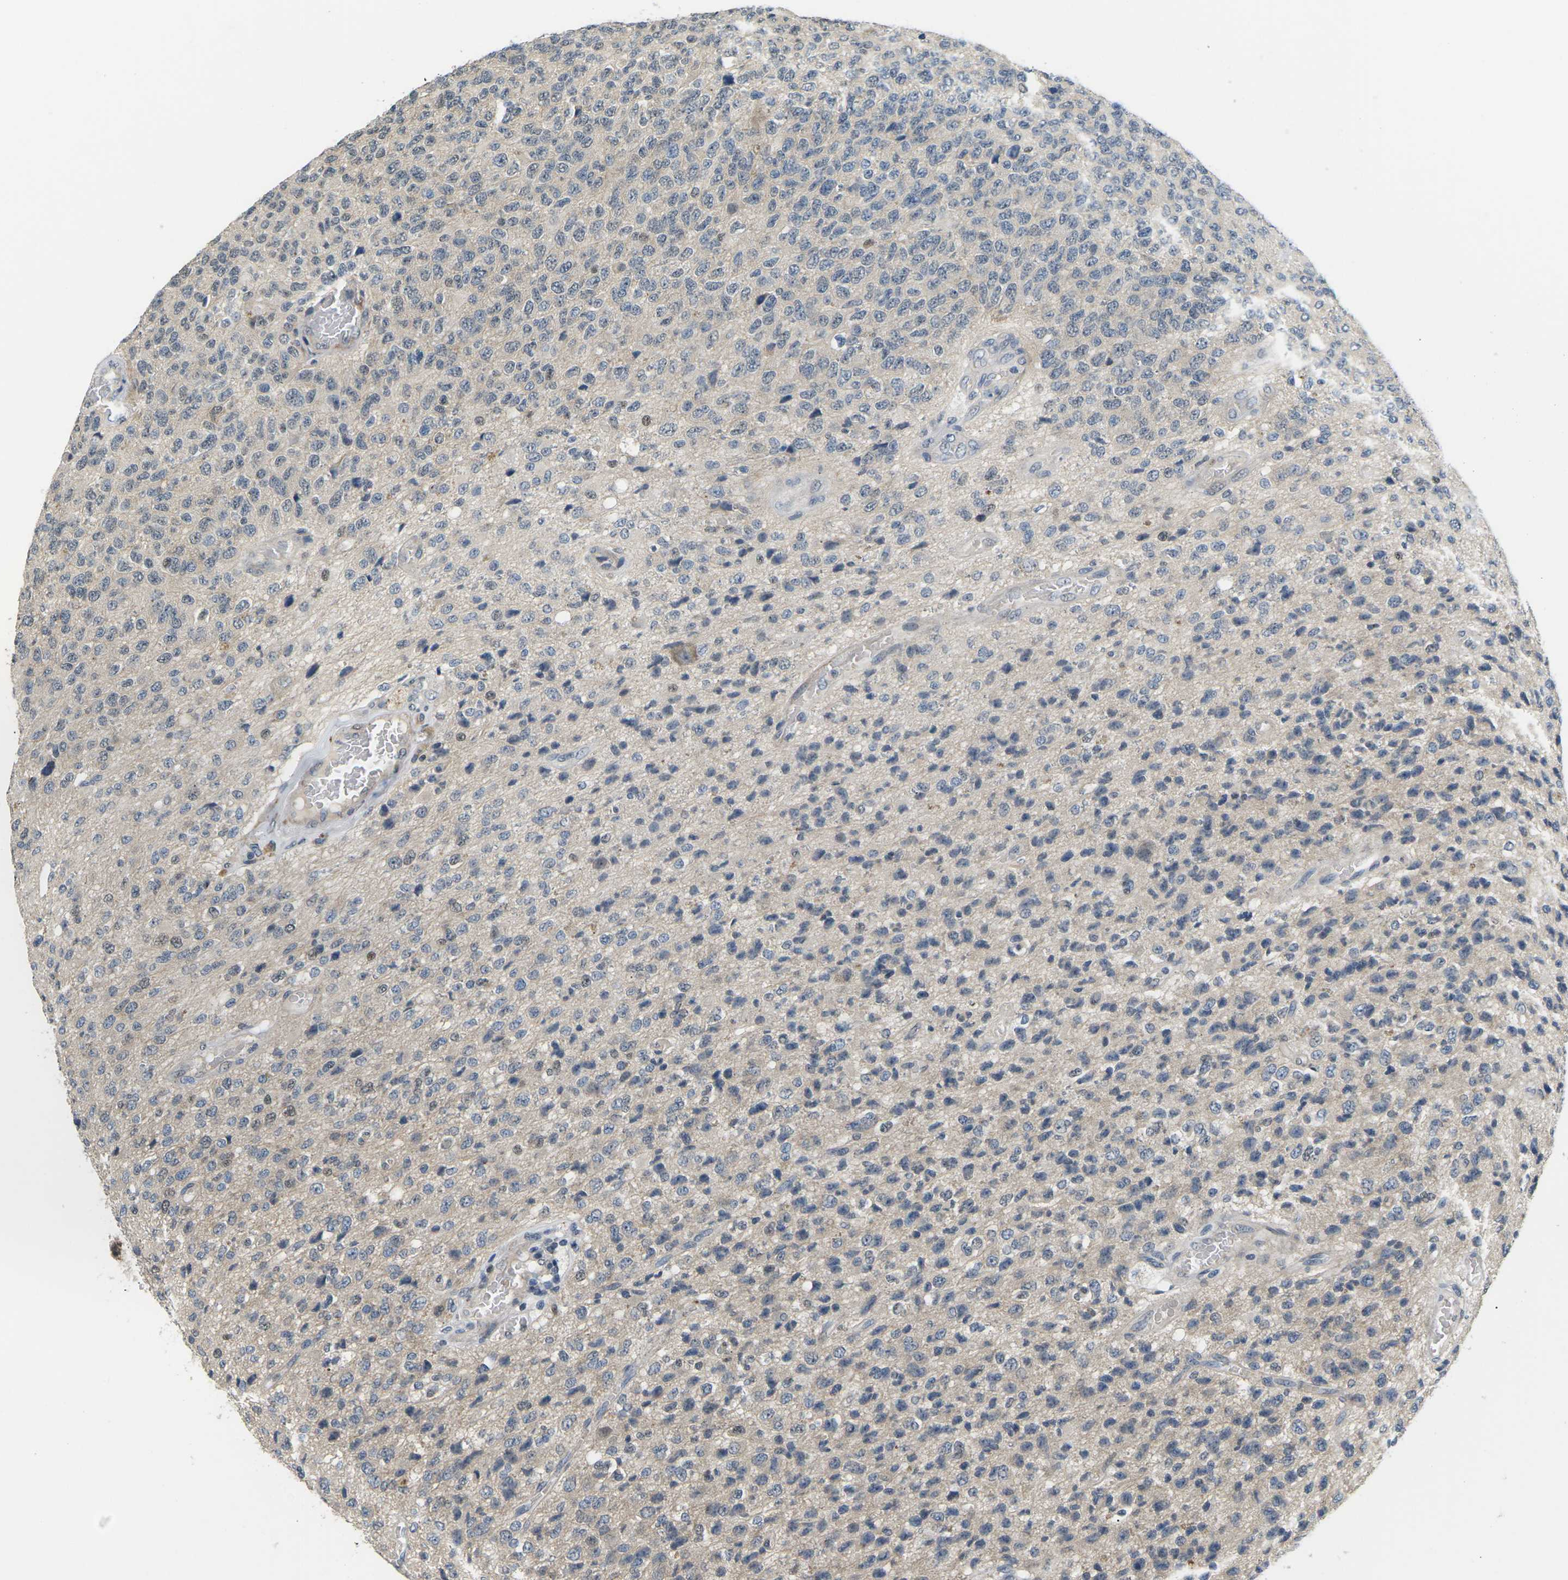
{"staining": {"intensity": "negative", "quantity": "none", "location": "none"}, "tissue": "glioma", "cell_type": "Tumor cells", "image_type": "cancer", "snomed": [{"axis": "morphology", "description": "Glioma, malignant, High grade"}, {"axis": "topography", "description": "pancreas cauda"}], "caption": "Glioma stained for a protein using immunohistochemistry (IHC) reveals no positivity tumor cells.", "gene": "ERBB4", "patient": {"sex": "male", "age": 60}}